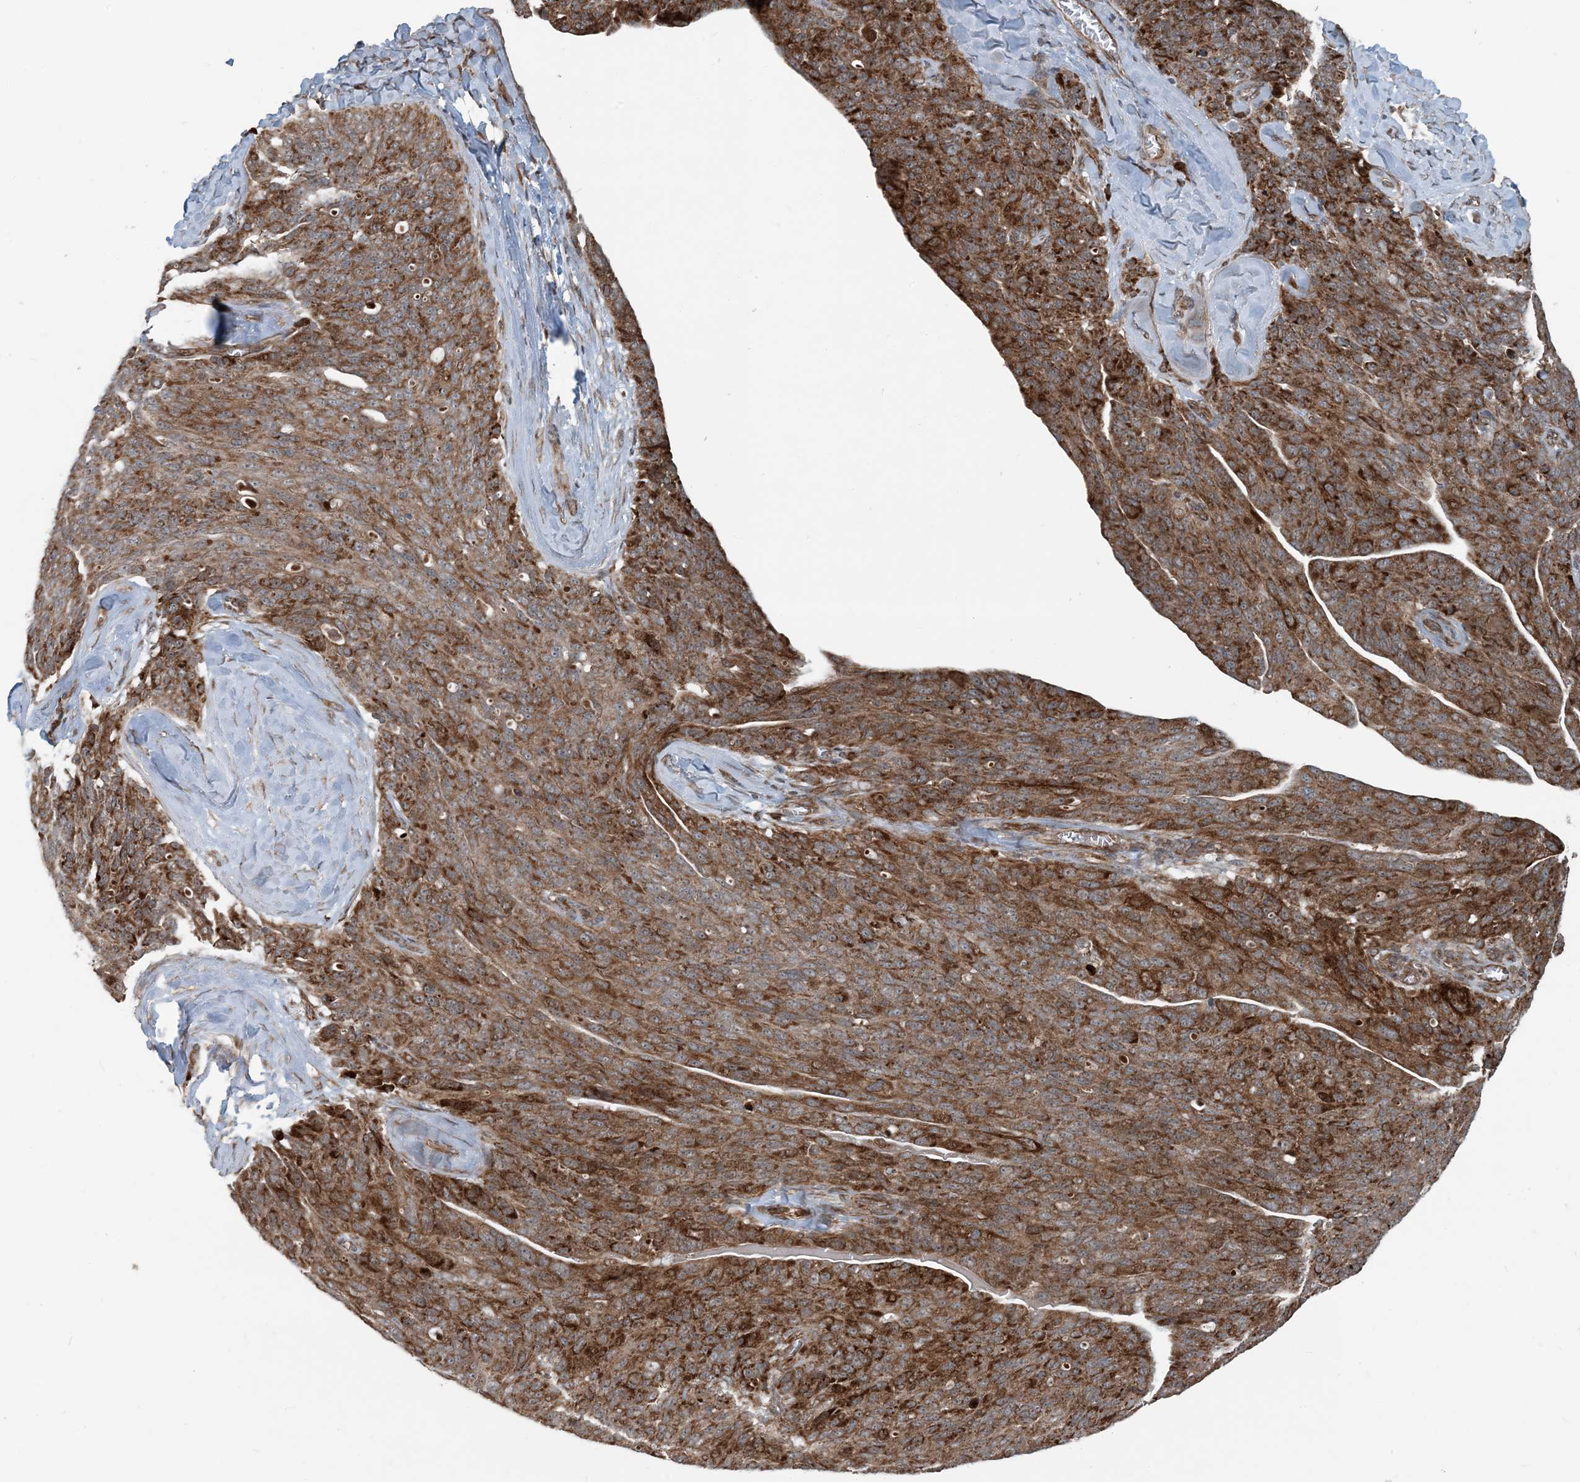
{"staining": {"intensity": "strong", "quantity": "25%-75%", "location": "cytoplasmic/membranous"}, "tissue": "ovarian cancer", "cell_type": "Tumor cells", "image_type": "cancer", "snomed": [{"axis": "morphology", "description": "Carcinoma, endometroid"}, {"axis": "topography", "description": "Ovary"}], "caption": "Brown immunohistochemical staining in ovarian cancer (endometroid carcinoma) exhibits strong cytoplasmic/membranous staining in about 25%-75% of tumor cells.", "gene": "EDEM2", "patient": {"sex": "female", "age": 60}}